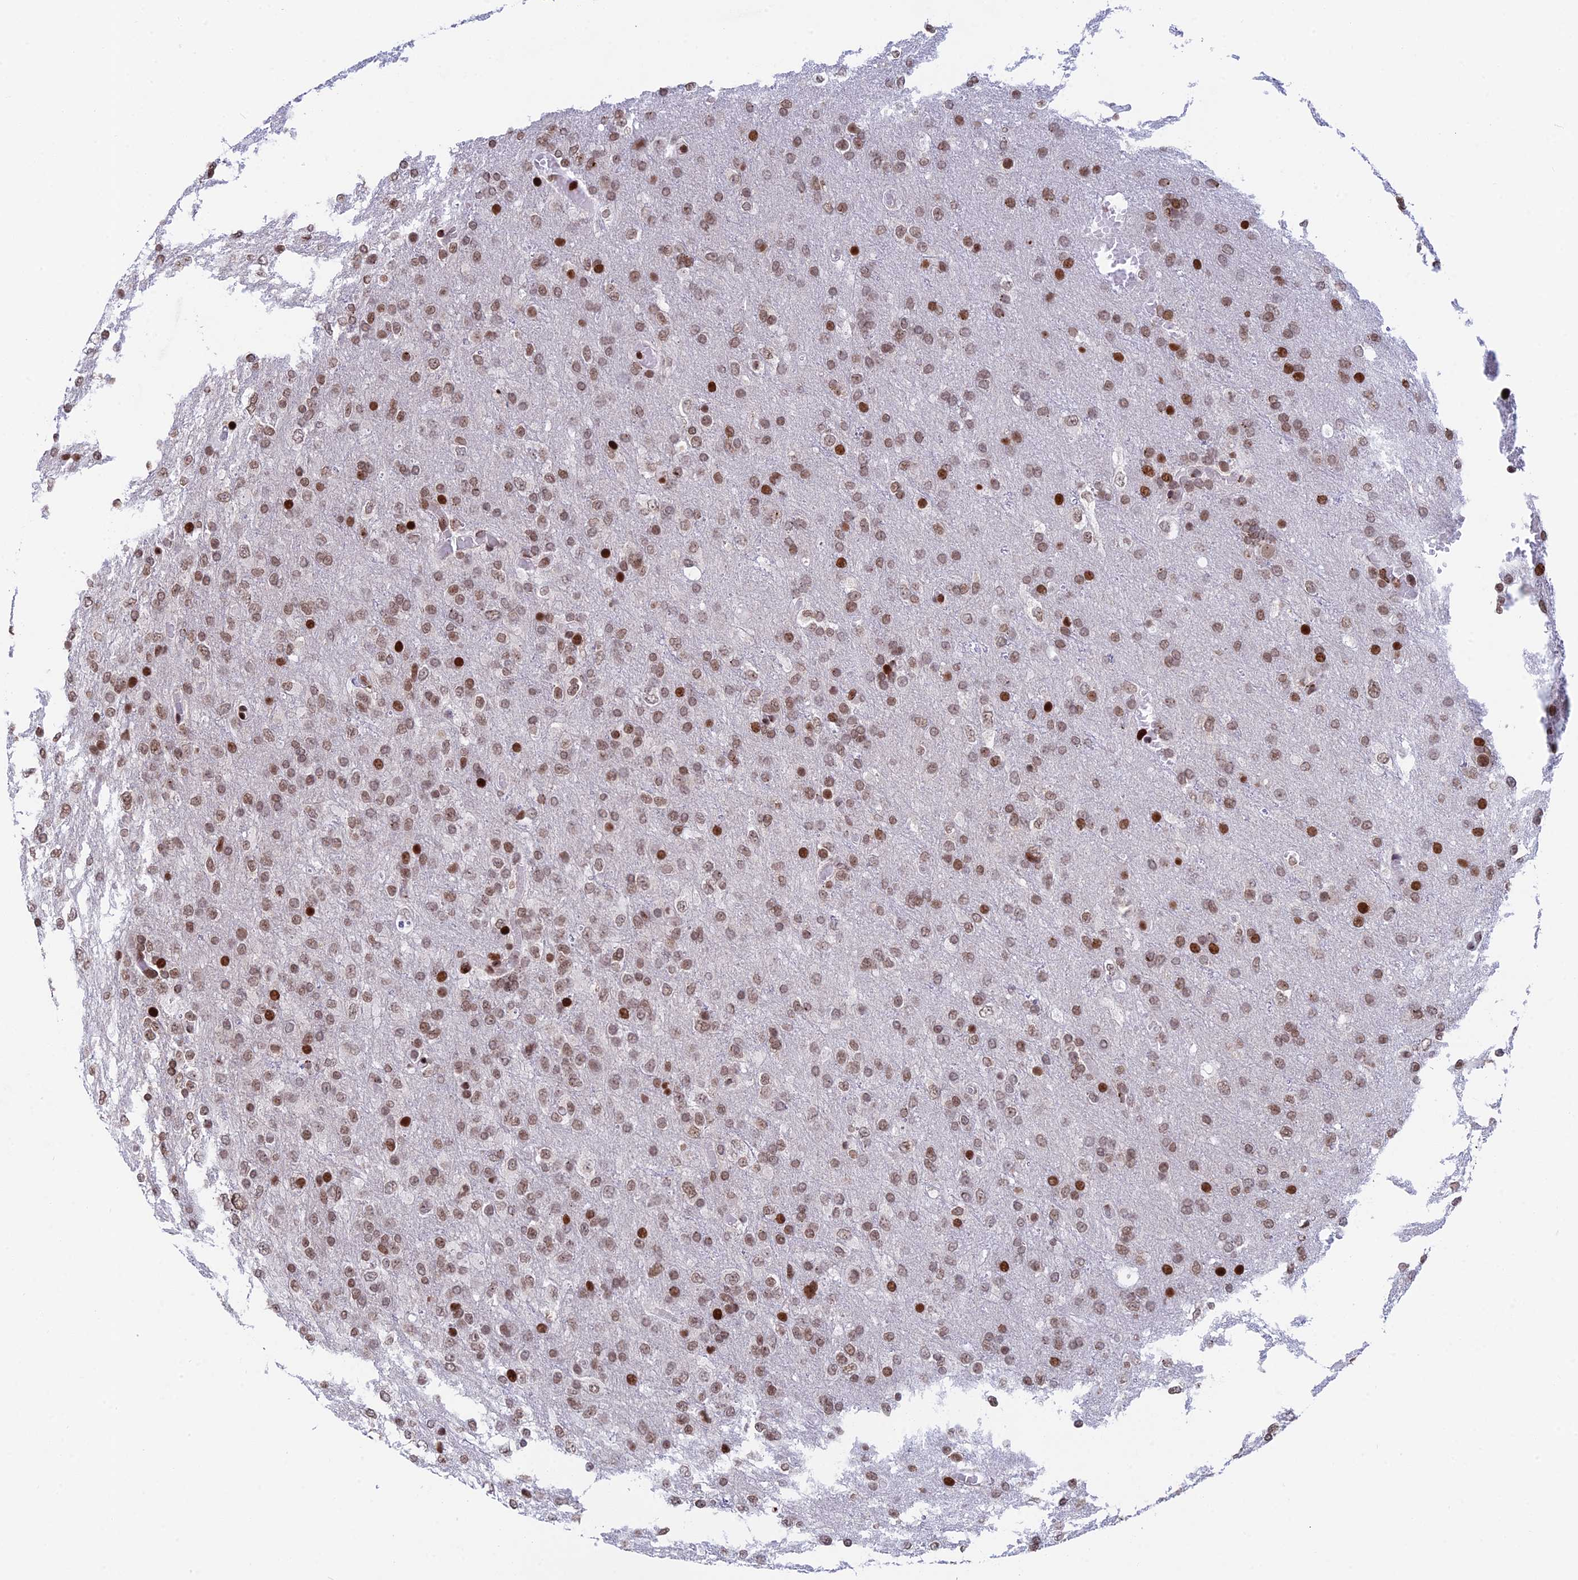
{"staining": {"intensity": "moderate", "quantity": "25%-75%", "location": "nuclear"}, "tissue": "glioma", "cell_type": "Tumor cells", "image_type": "cancer", "snomed": [{"axis": "morphology", "description": "Glioma, malignant, High grade"}, {"axis": "topography", "description": "Brain"}], "caption": "Glioma stained for a protein shows moderate nuclear positivity in tumor cells. The staining was performed using DAB (3,3'-diaminobenzidine) to visualize the protein expression in brown, while the nuclei were stained in blue with hematoxylin (Magnification: 20x).", "gene": "RPAP1", "patient": {"sex": "female", "age": 74}}